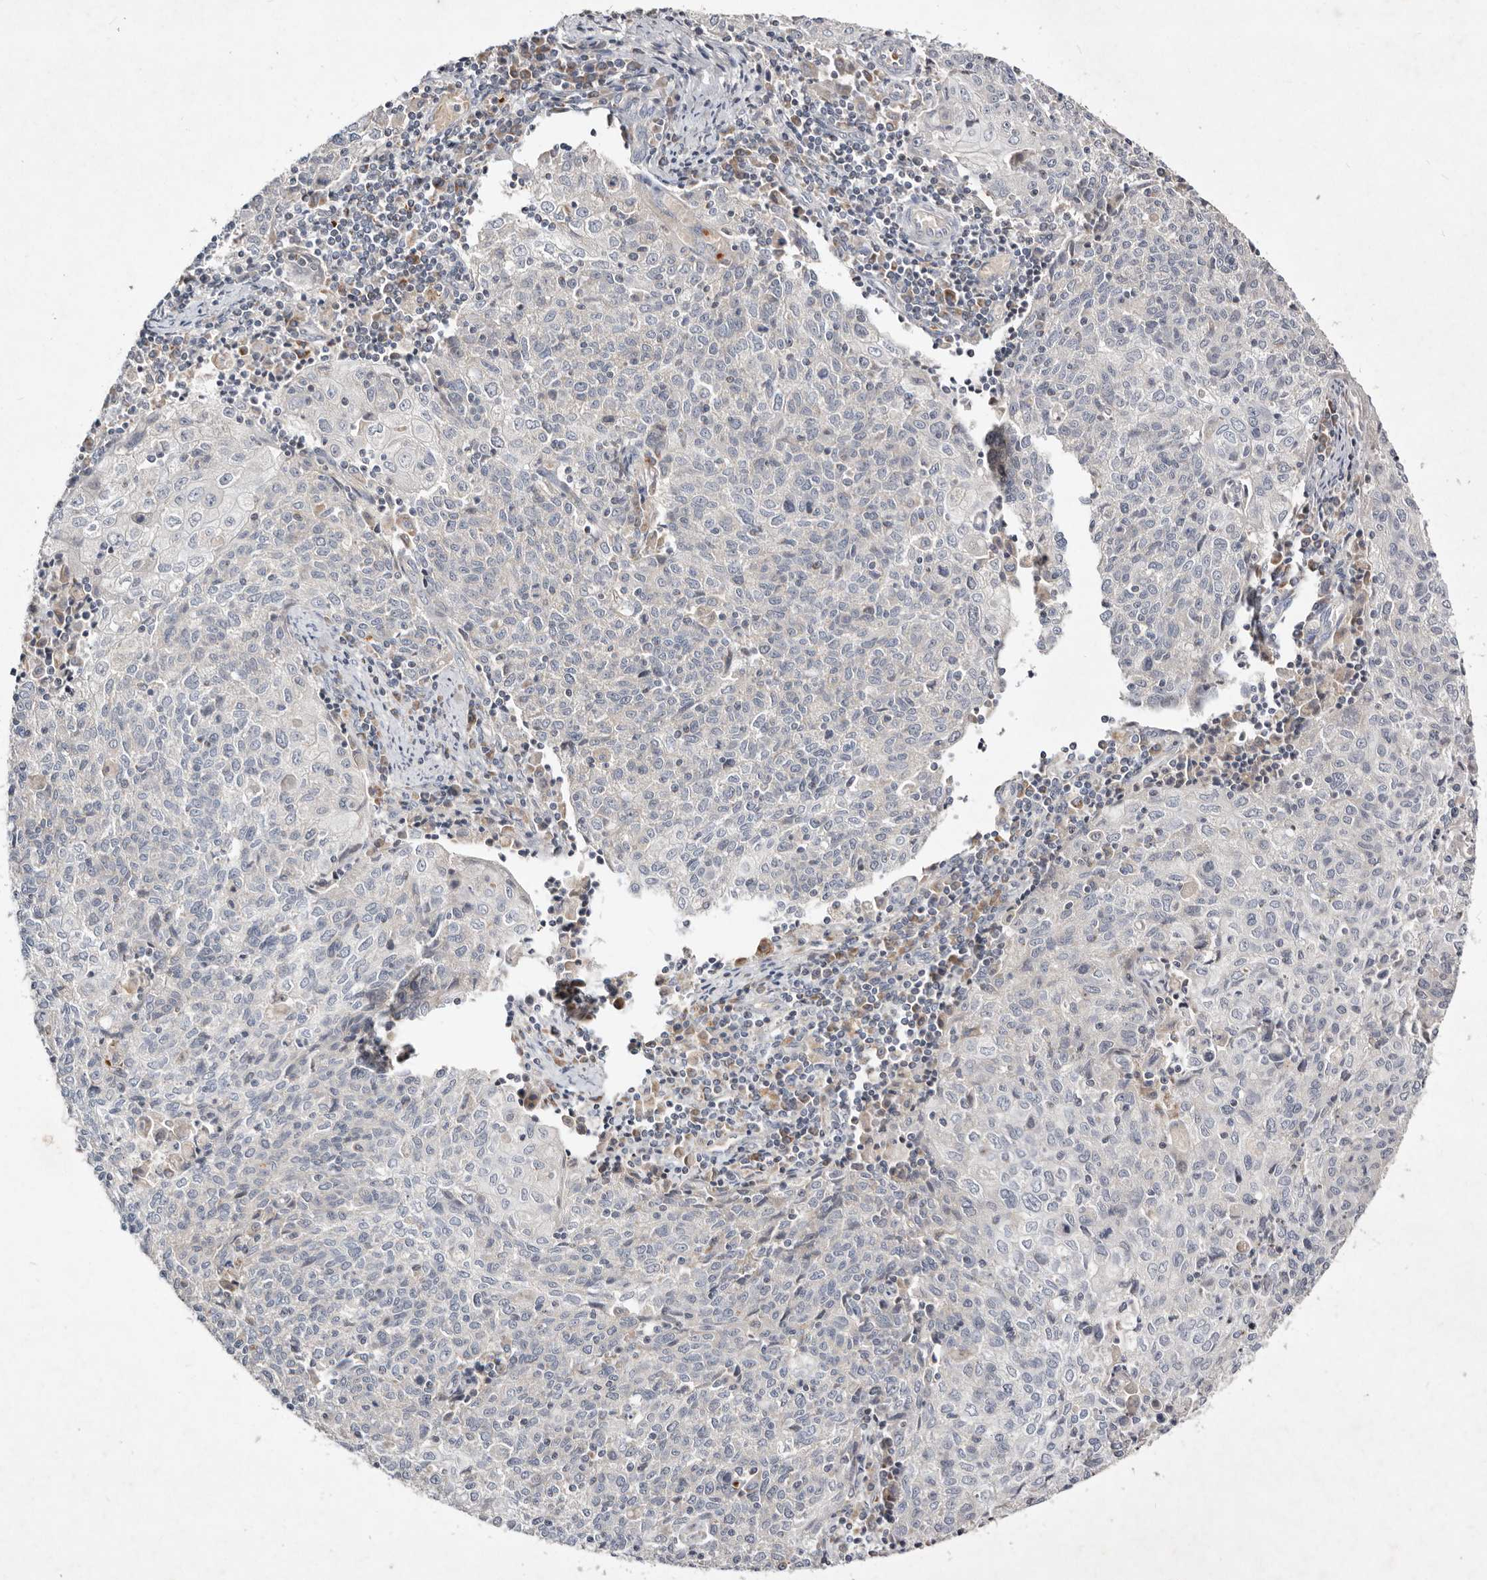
{"staining": {"intensity": "negative", "quantity": "none", "location": "none"}, "tissue": "cervical cancer", "cell_type": "Tumor cells", "image_type": "cancer", "snomed": [{"axis": "morphology", "description": "Squamous cell carcinoma, NOS"}, {"axis": "topography", "description": "Cervix"}], "caption": "An image of cervical cancer (squamous cell carcinoma) stained for a protein shows no brown staining in tumor cells.", "gene": "SLC25A20", "patient": {"sex": "female", "age": 48}}